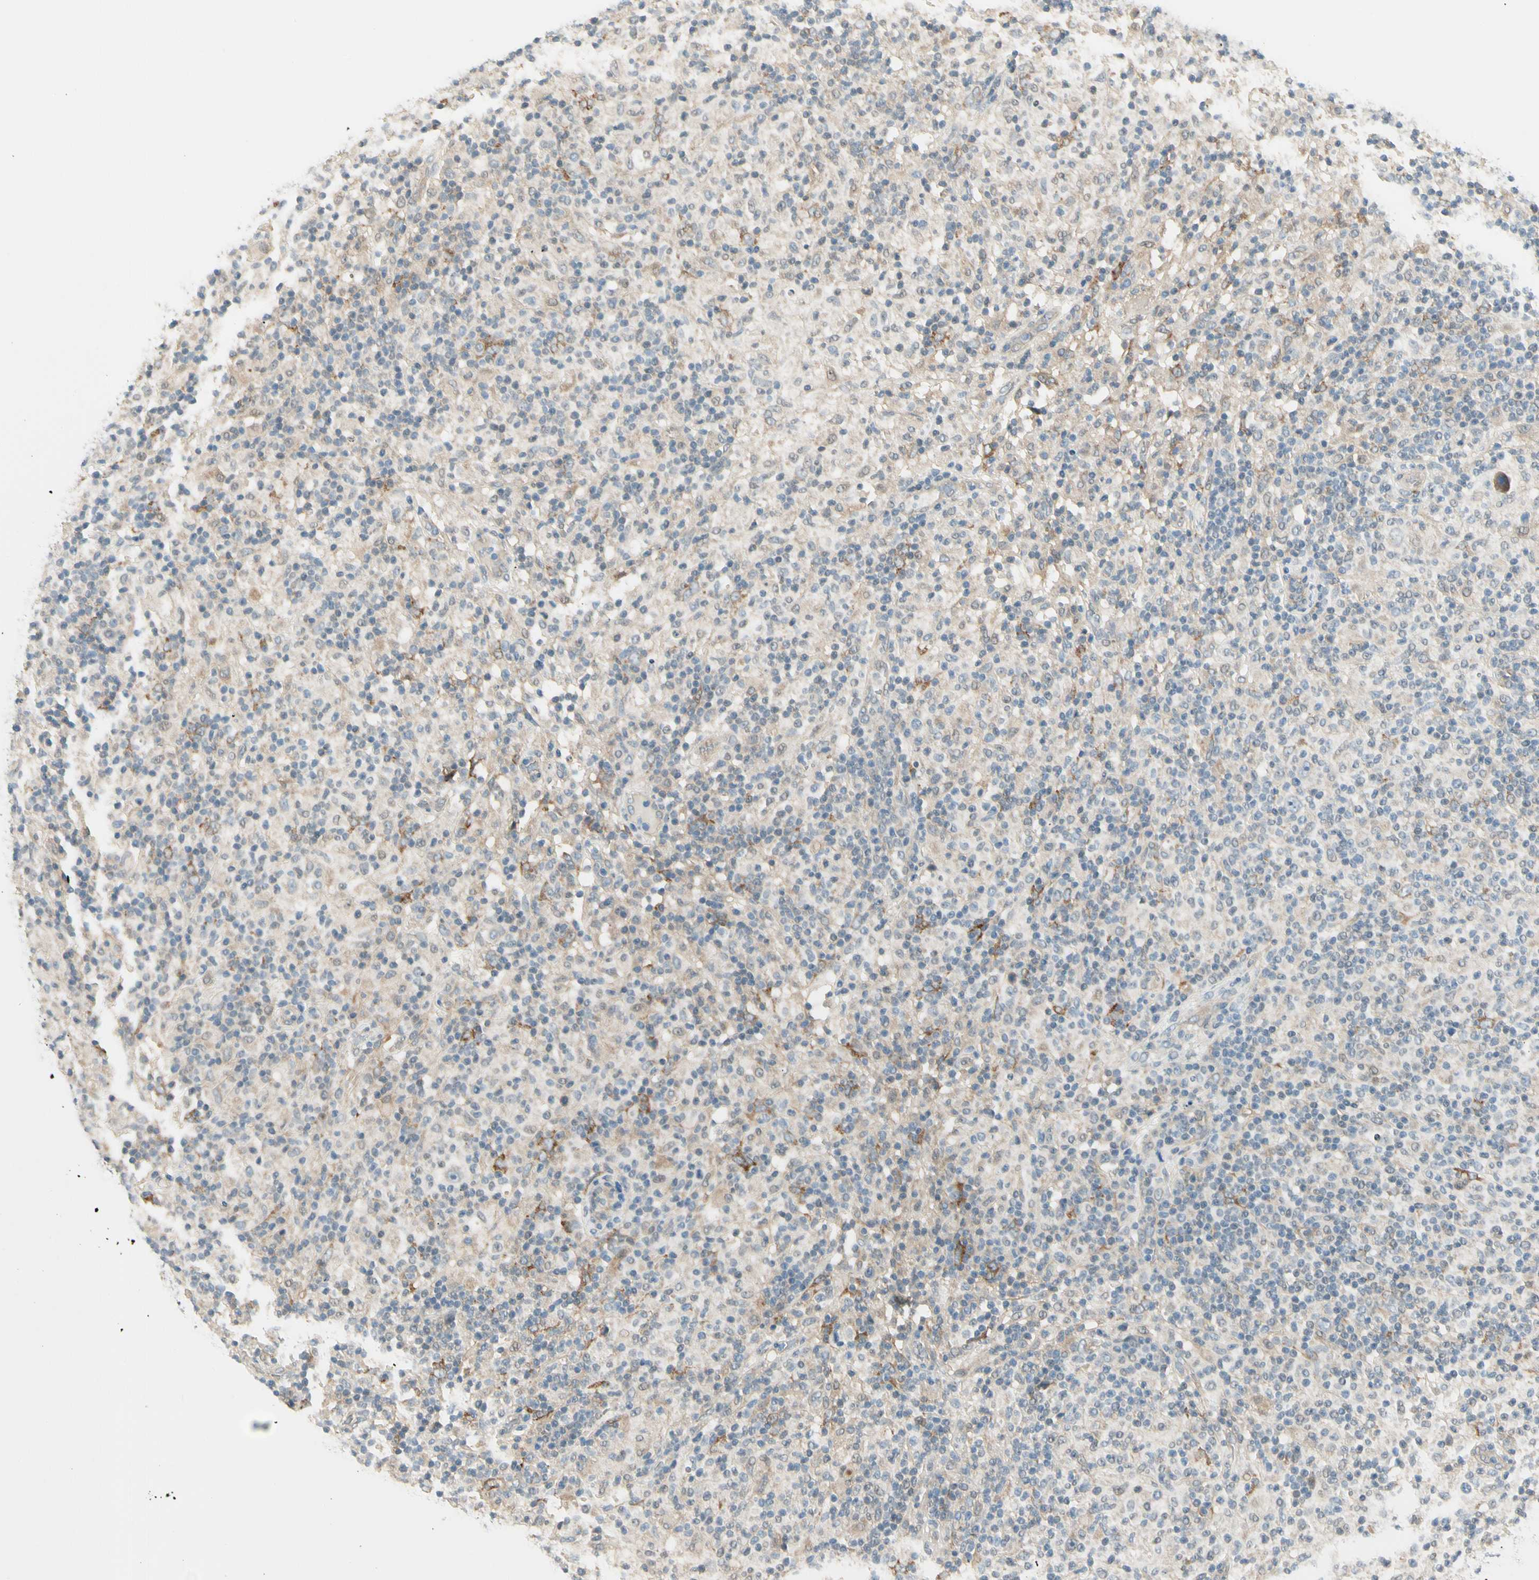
{"staining": {"intensity": "negative", "quantity": "none", "location": "none"}, "tissue": "lymphoma", "cell_type": "Tumor cells", "image_type": "cancer", "snomed": [{"axis": "morphology", "description": "Hodgkin's disease, NOS"}, {"axis": "topography", "description": "Lymph node"}], "caption": "Lymphoma was stained to show a protein in brown. There is no significant expression in tumor cells.", "gene": "EPHB3", "patient": {"sex": "male", "age": 70}}